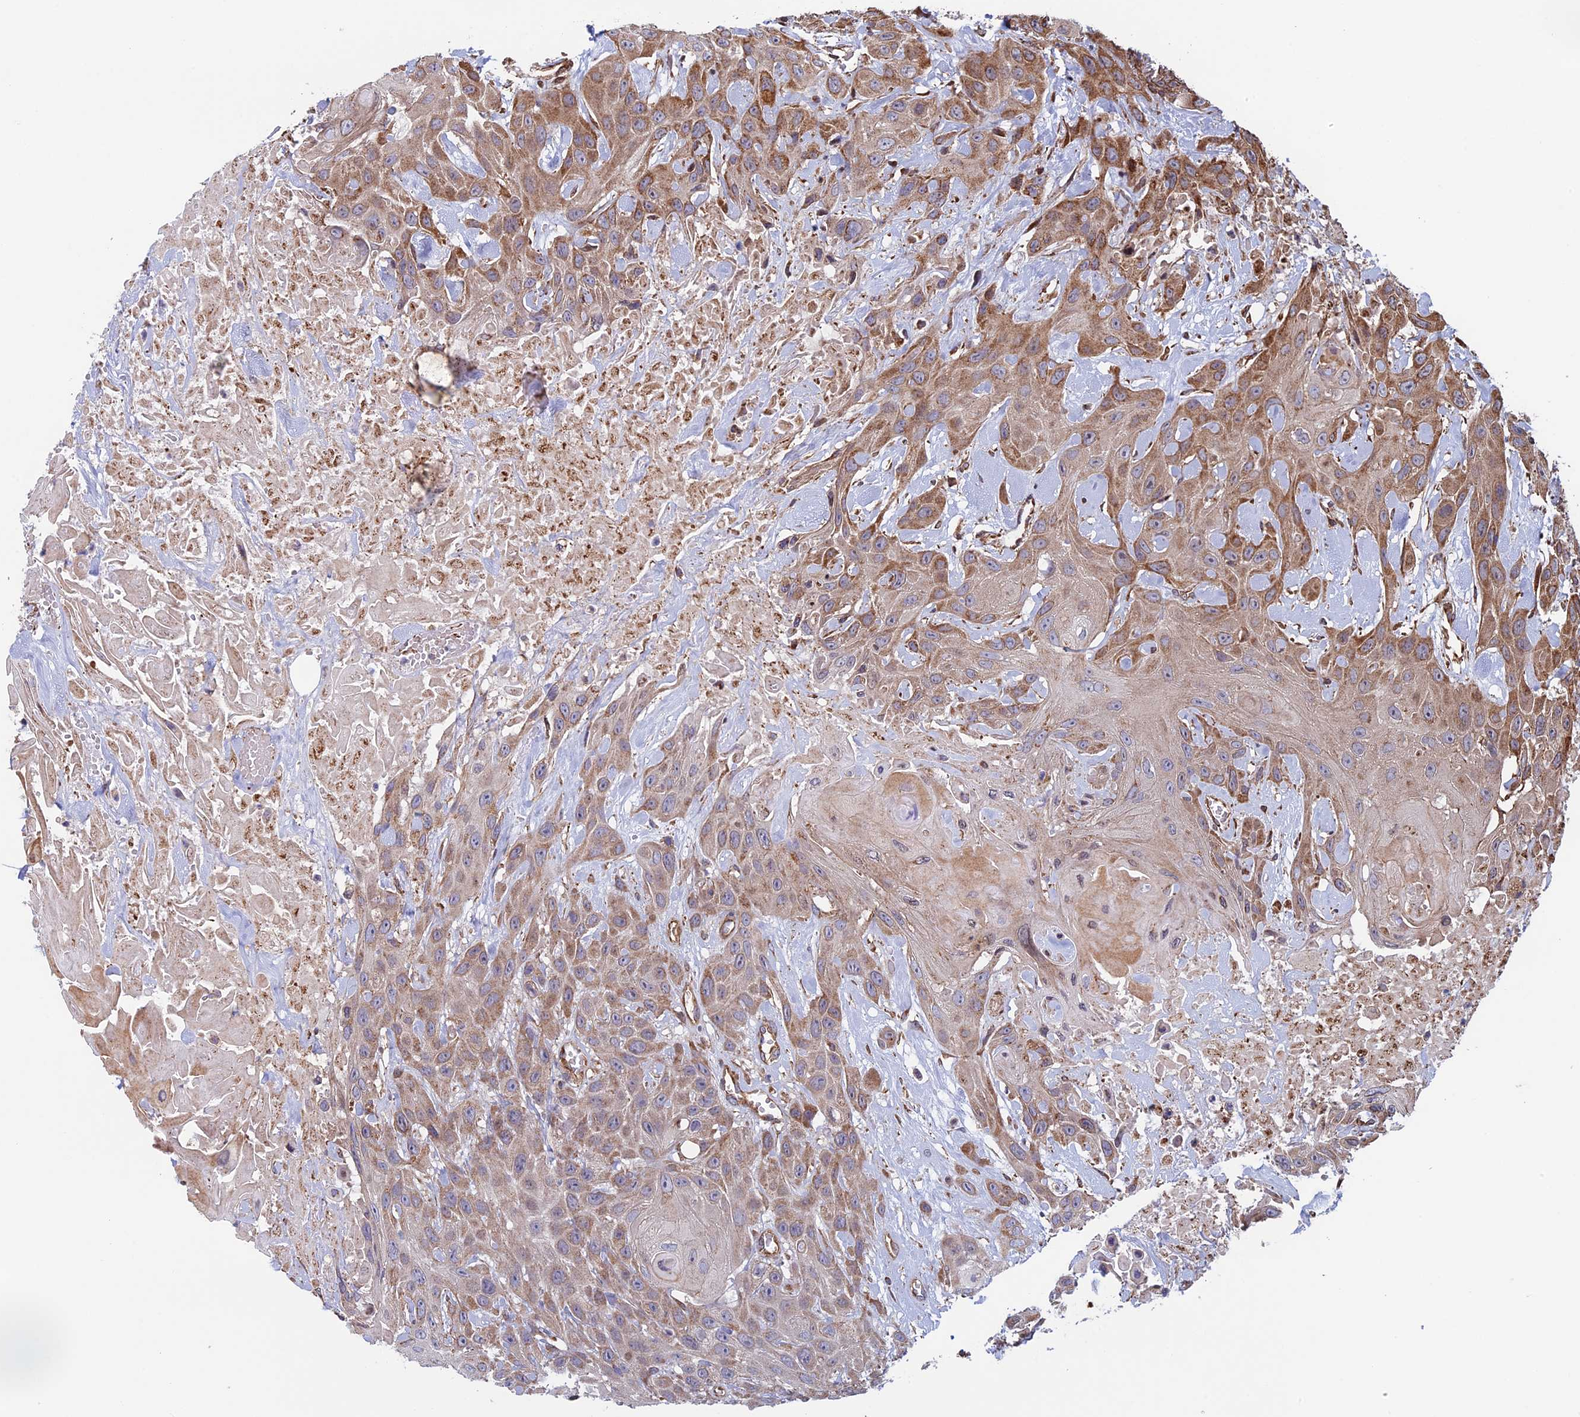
{"staining": {"intensity": "moderate", "quantity": ">75%", "location": "cytoplasmic/membranous"}, "tissue": "head and neck cancer", "cell_type": "Tumor cells", "image_type": "cancer", "snomed": [{"axis": "morphology", "description": "Squamous cell carcinoma, NOS"}, {"axis": "topography", "description": "Head-Neck"}], "caption": "This is an image of immunohistochemistry (IHC) staining of head and neck squamous cell carcinoma, which shows moderate staining in the cytoplasmic/membranous of tumor cells.", "gene": "CCDC8", "patient": {"sex": "male", "age": 81}}